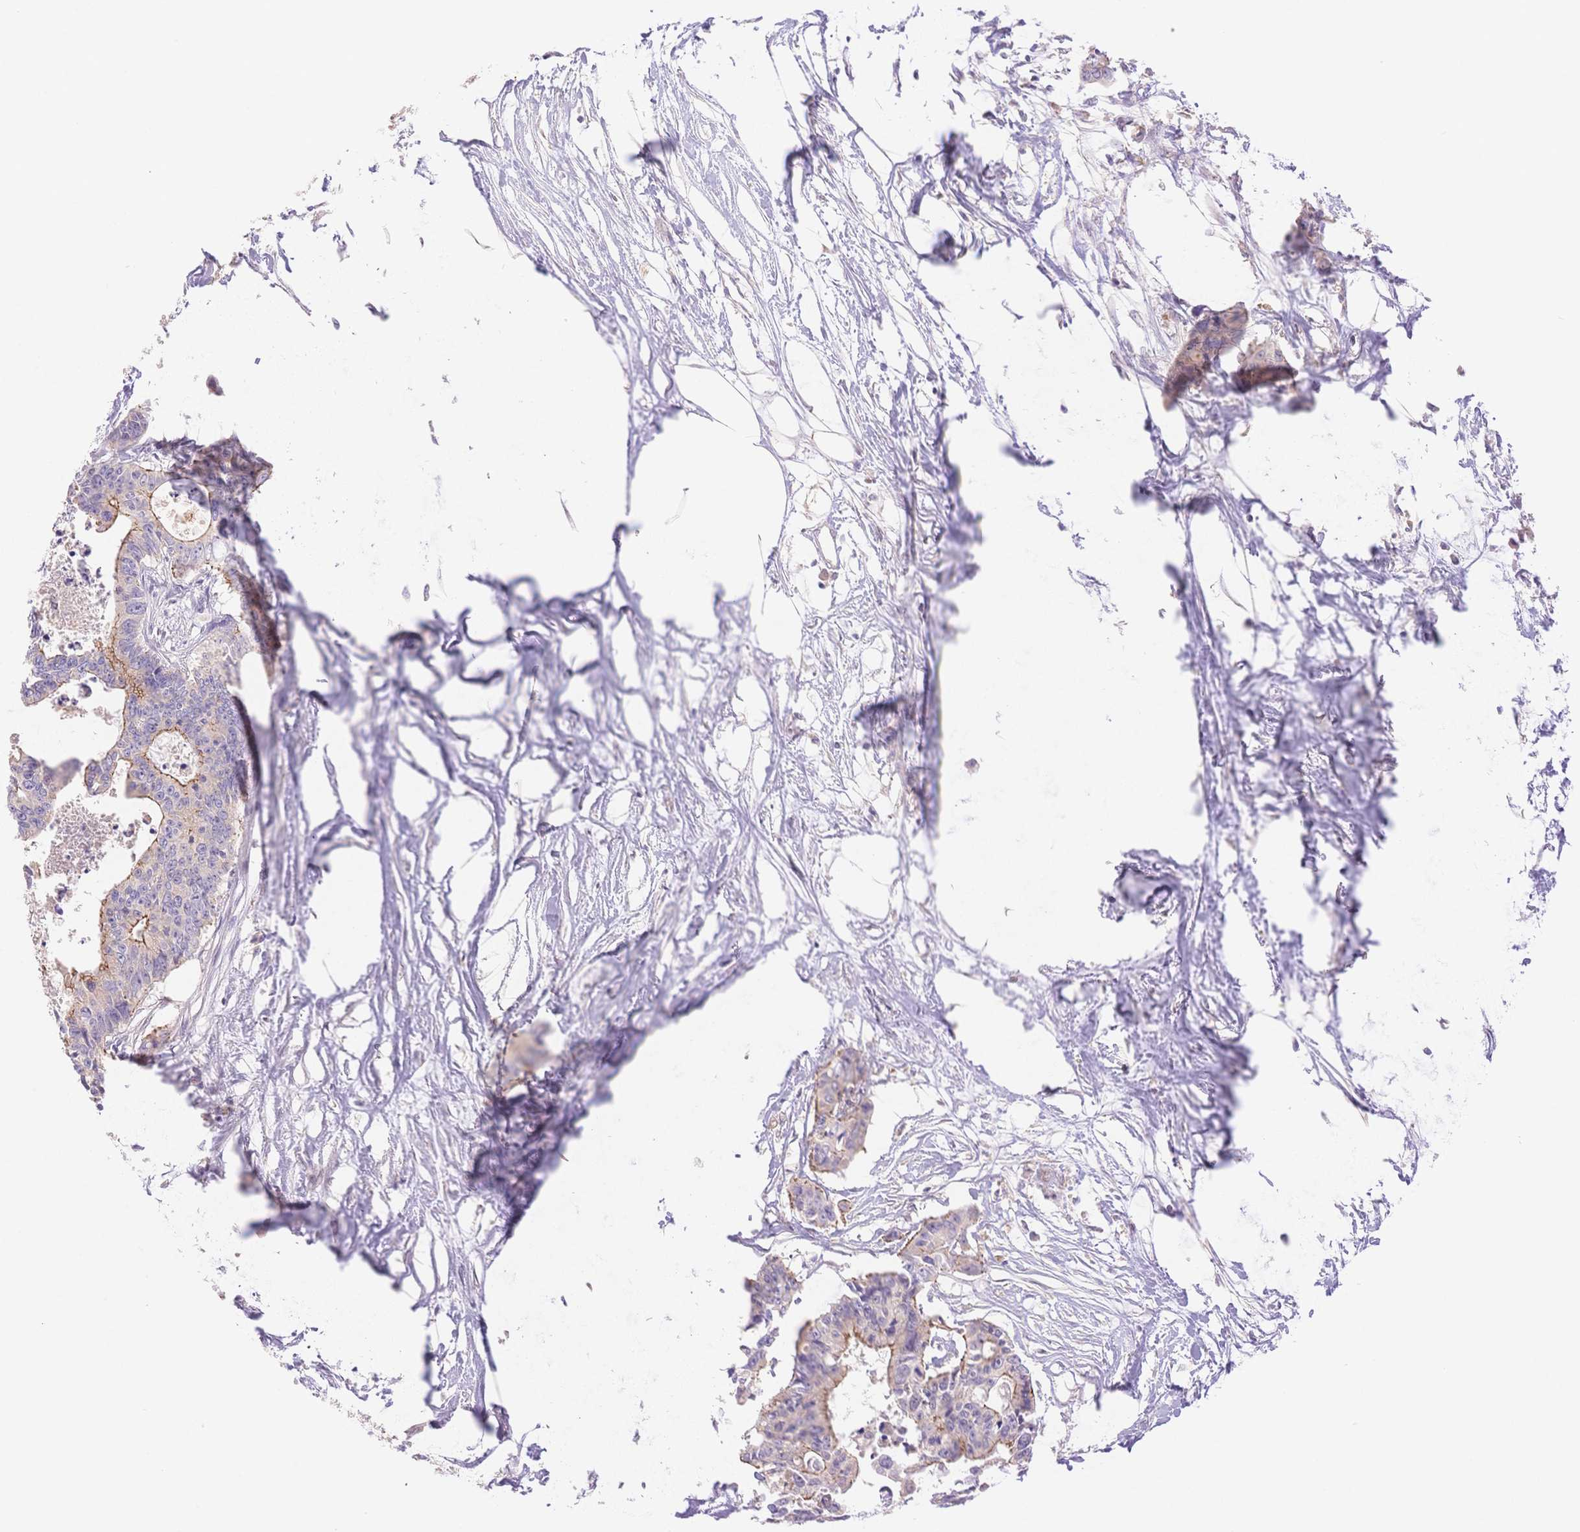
{"staining": {"intensity": "moderate", "quantity": "<25%", "location": "cytoplasmic/membranous"}, "tissue": "colorectal cancer", "cell_type": "Tumor cells", "image_type": "cancer", "snomed": [{"axis": "morphology", "description": "Adenocarcinoma, NOS"}, {"axis": "topography", "description": "Rectum"}], "caption": "Immunohistochemical staining of colorectal cancer demonstrates moderate cytoplasmic/membranous protein expression in approximately <25% of tumor cells. Using DAB (3,3'-diaminobenzidine) (brown) and hematoxylin (blue) stains, captured at high magnification using brightfield microscopy.", "gene": "WDR54", "patient": {"sex": "male", "age": 57}}